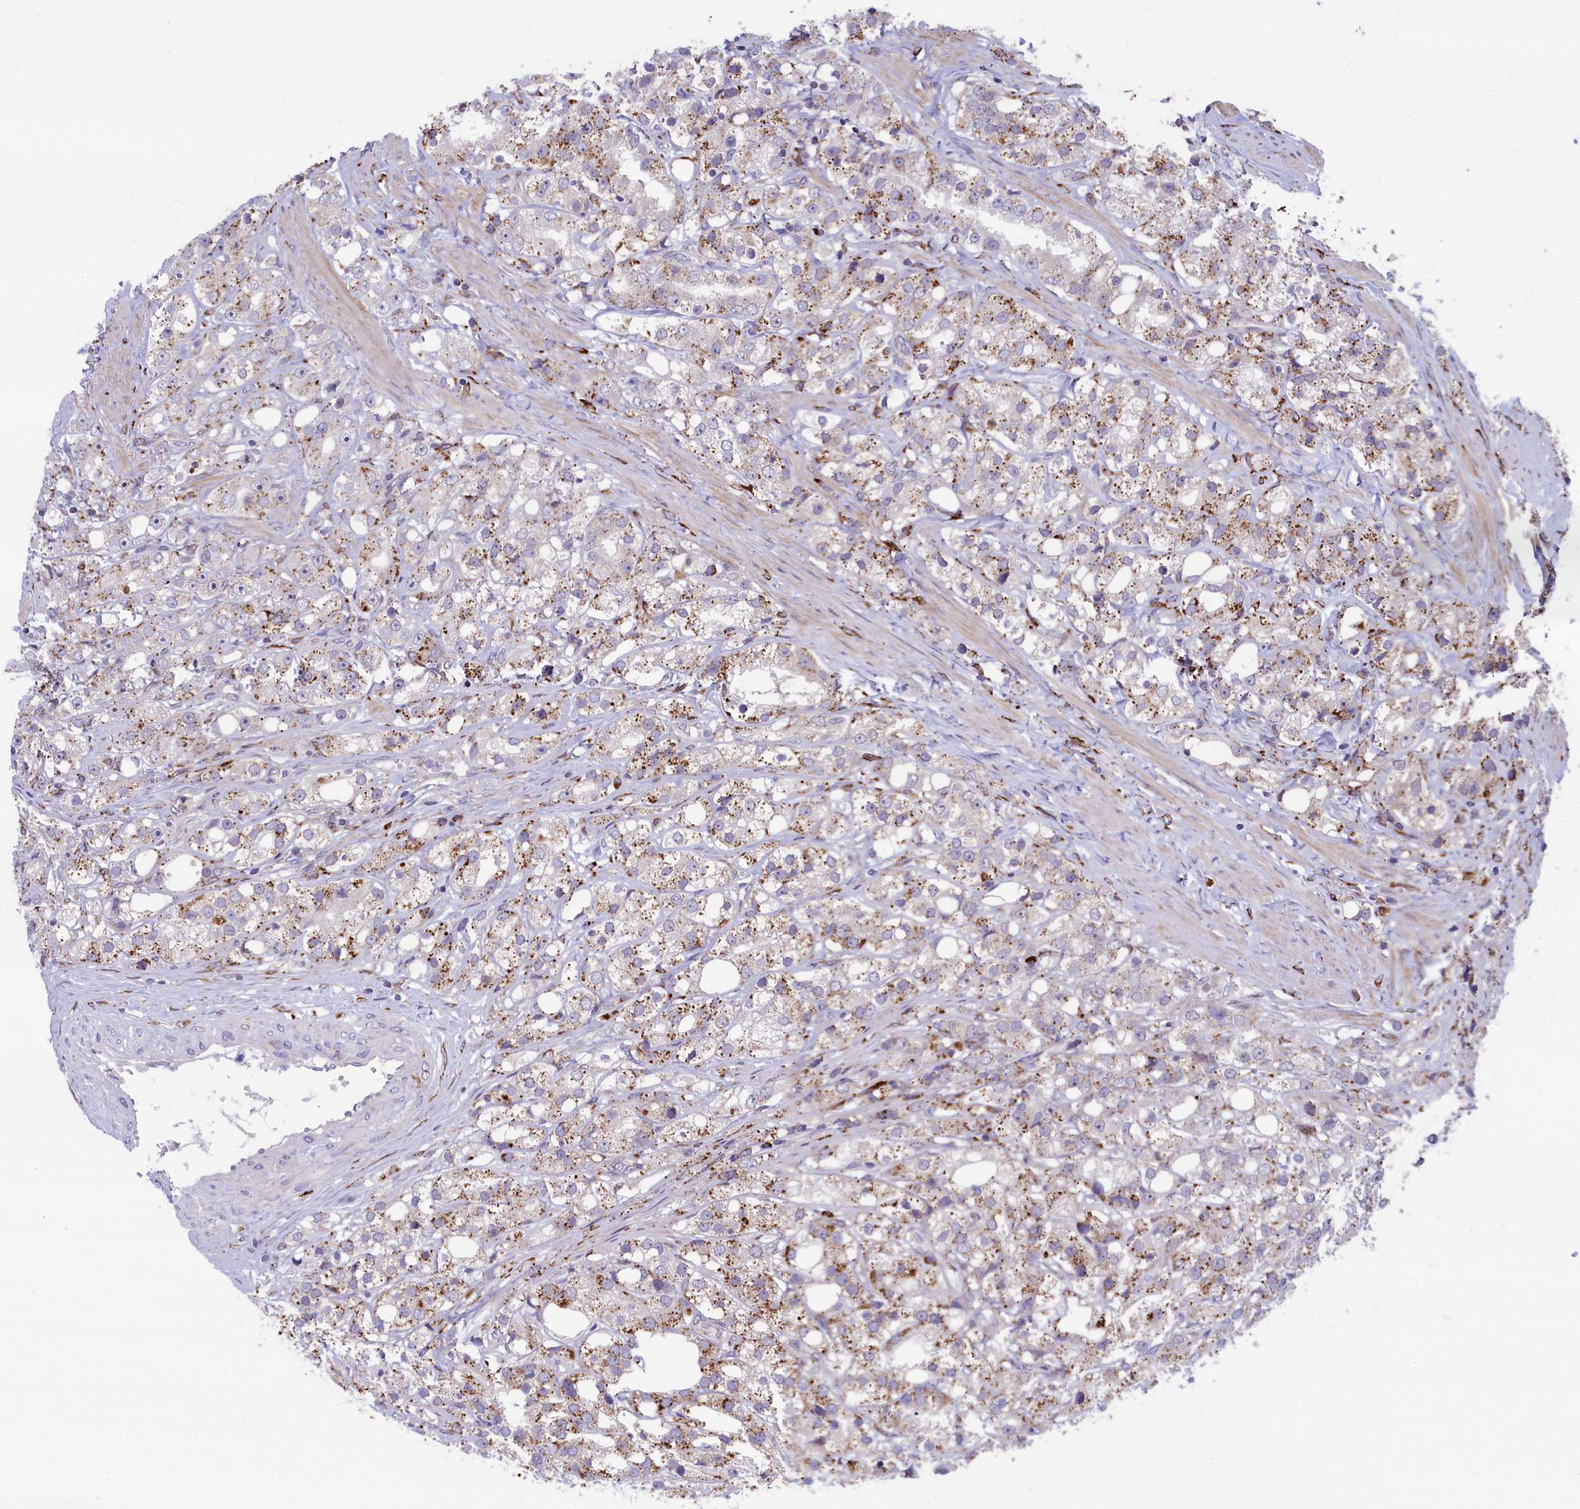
{"staining": {"intensity": "moderate", "quantity": "25%-75%", "location": "cytoplasmic/membranous"}, "tissue": "prostate cancer", "cell_type": "Tumor cells", "image_type": "cancer", "snomed": [{"axis": "morphology", "description": "Adenocarcinoma, NOS"}, {"axis": "topography", "description": "Prostate"}], "caption": "Immunohistochemical staining of prostate cancer demonstrates medium levels of moderate cytoplasmic/membranous protein staining in about 25%-75% of tumor cells. (DAB (3,3'-diaminobenzidine) = brown stain, brightfield microscopy at high magnification).", "gene": "MAN2B1", "patient": {"sex": "male", "age": 79}}